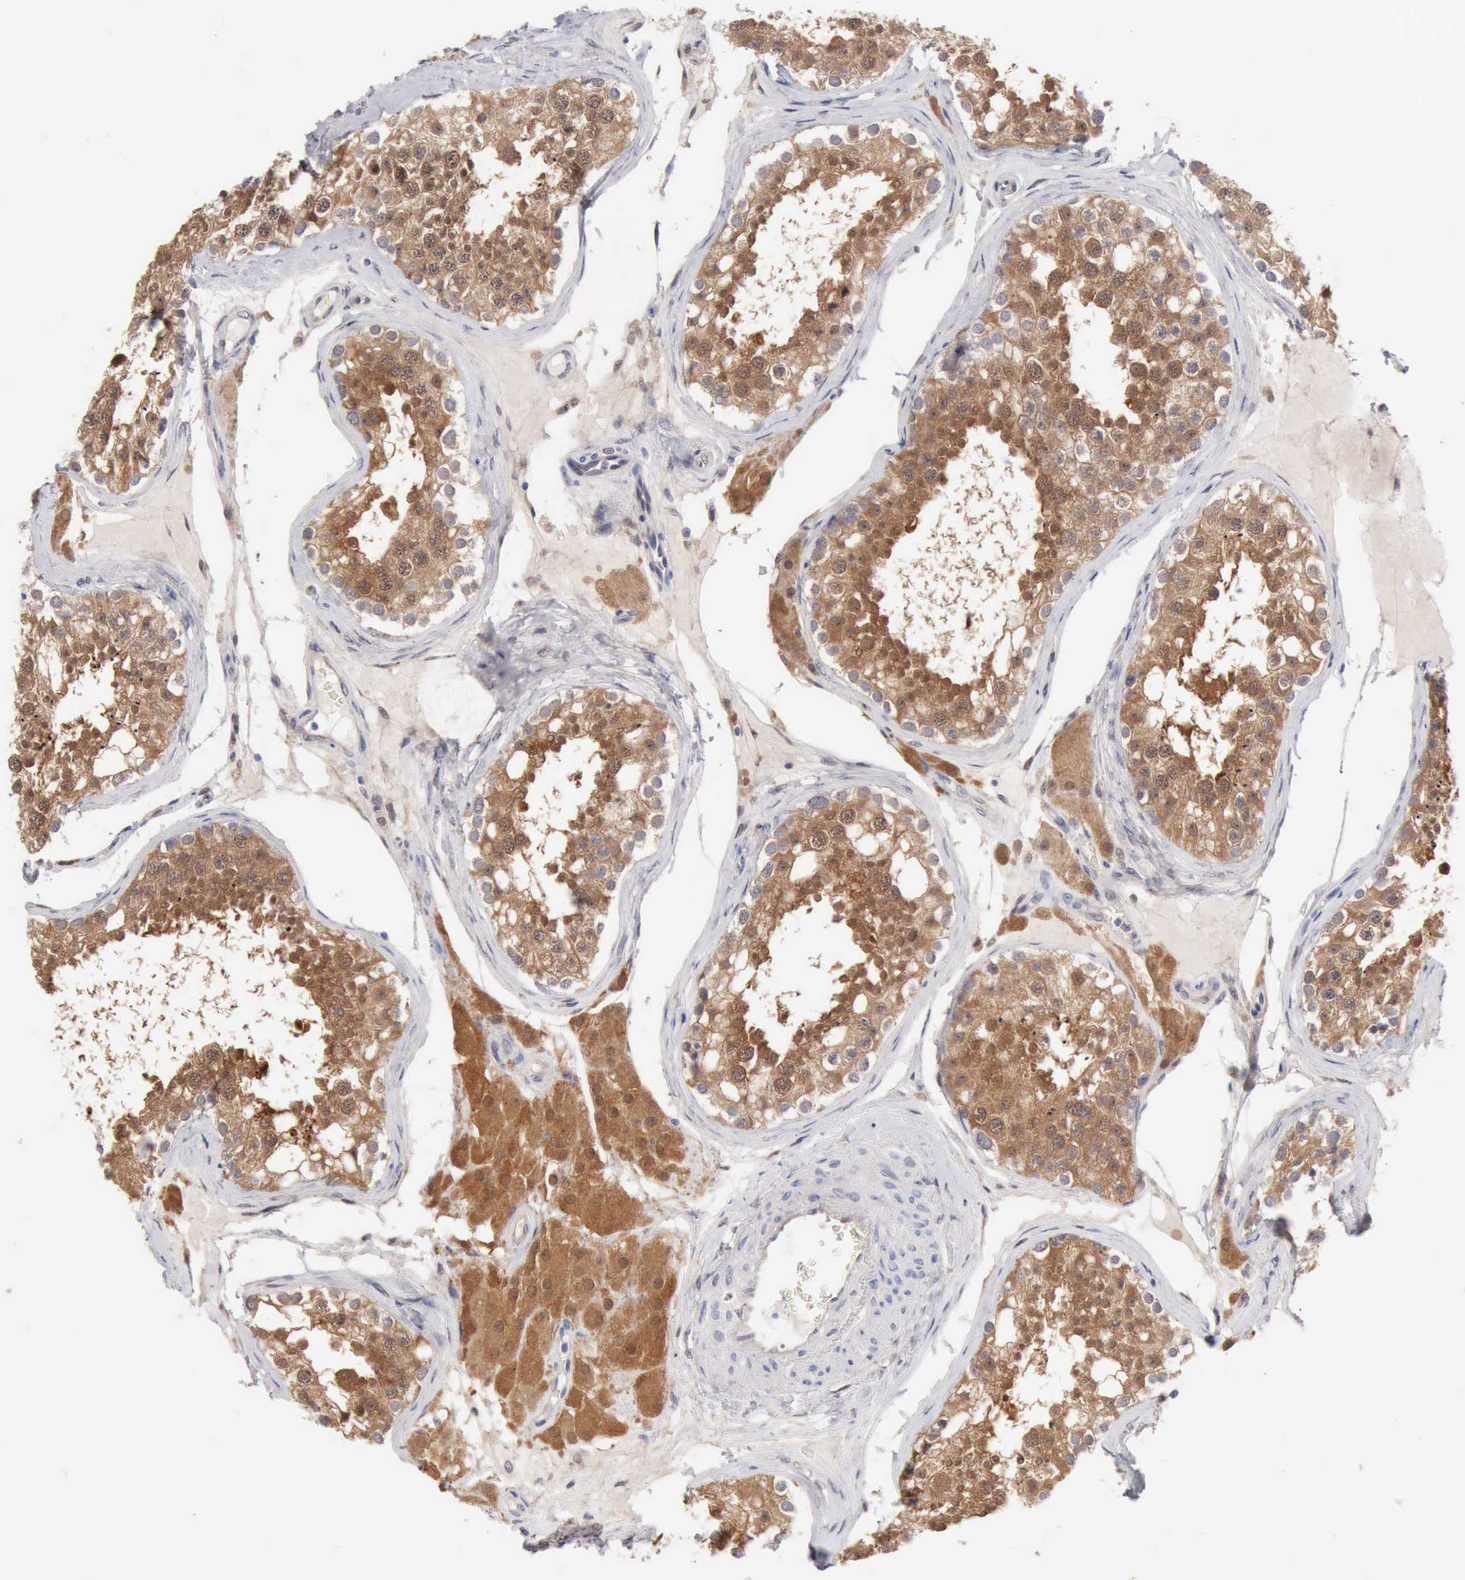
{"staining": {"intensity": "strong", "quantity": ">75%", "location": "cytoplasmic/membranous,nuclear"}, "tissue": "testis", "cell_type": "Cells in seminiferous ducts", "image_type": "normal", "snomed": [{"axis": "morphology", "description": "Normal tissue, NOS"}, {"axis": "topography", "description": "Testis"}], "caption": "The immunohistochemical stain highlights strong cytoplasmic/membranous,nuclear staining in cells in seminiferous ducts of benign testis.", "gene": "PTGR2", "patient": {"sex": "male", "age": 68}}